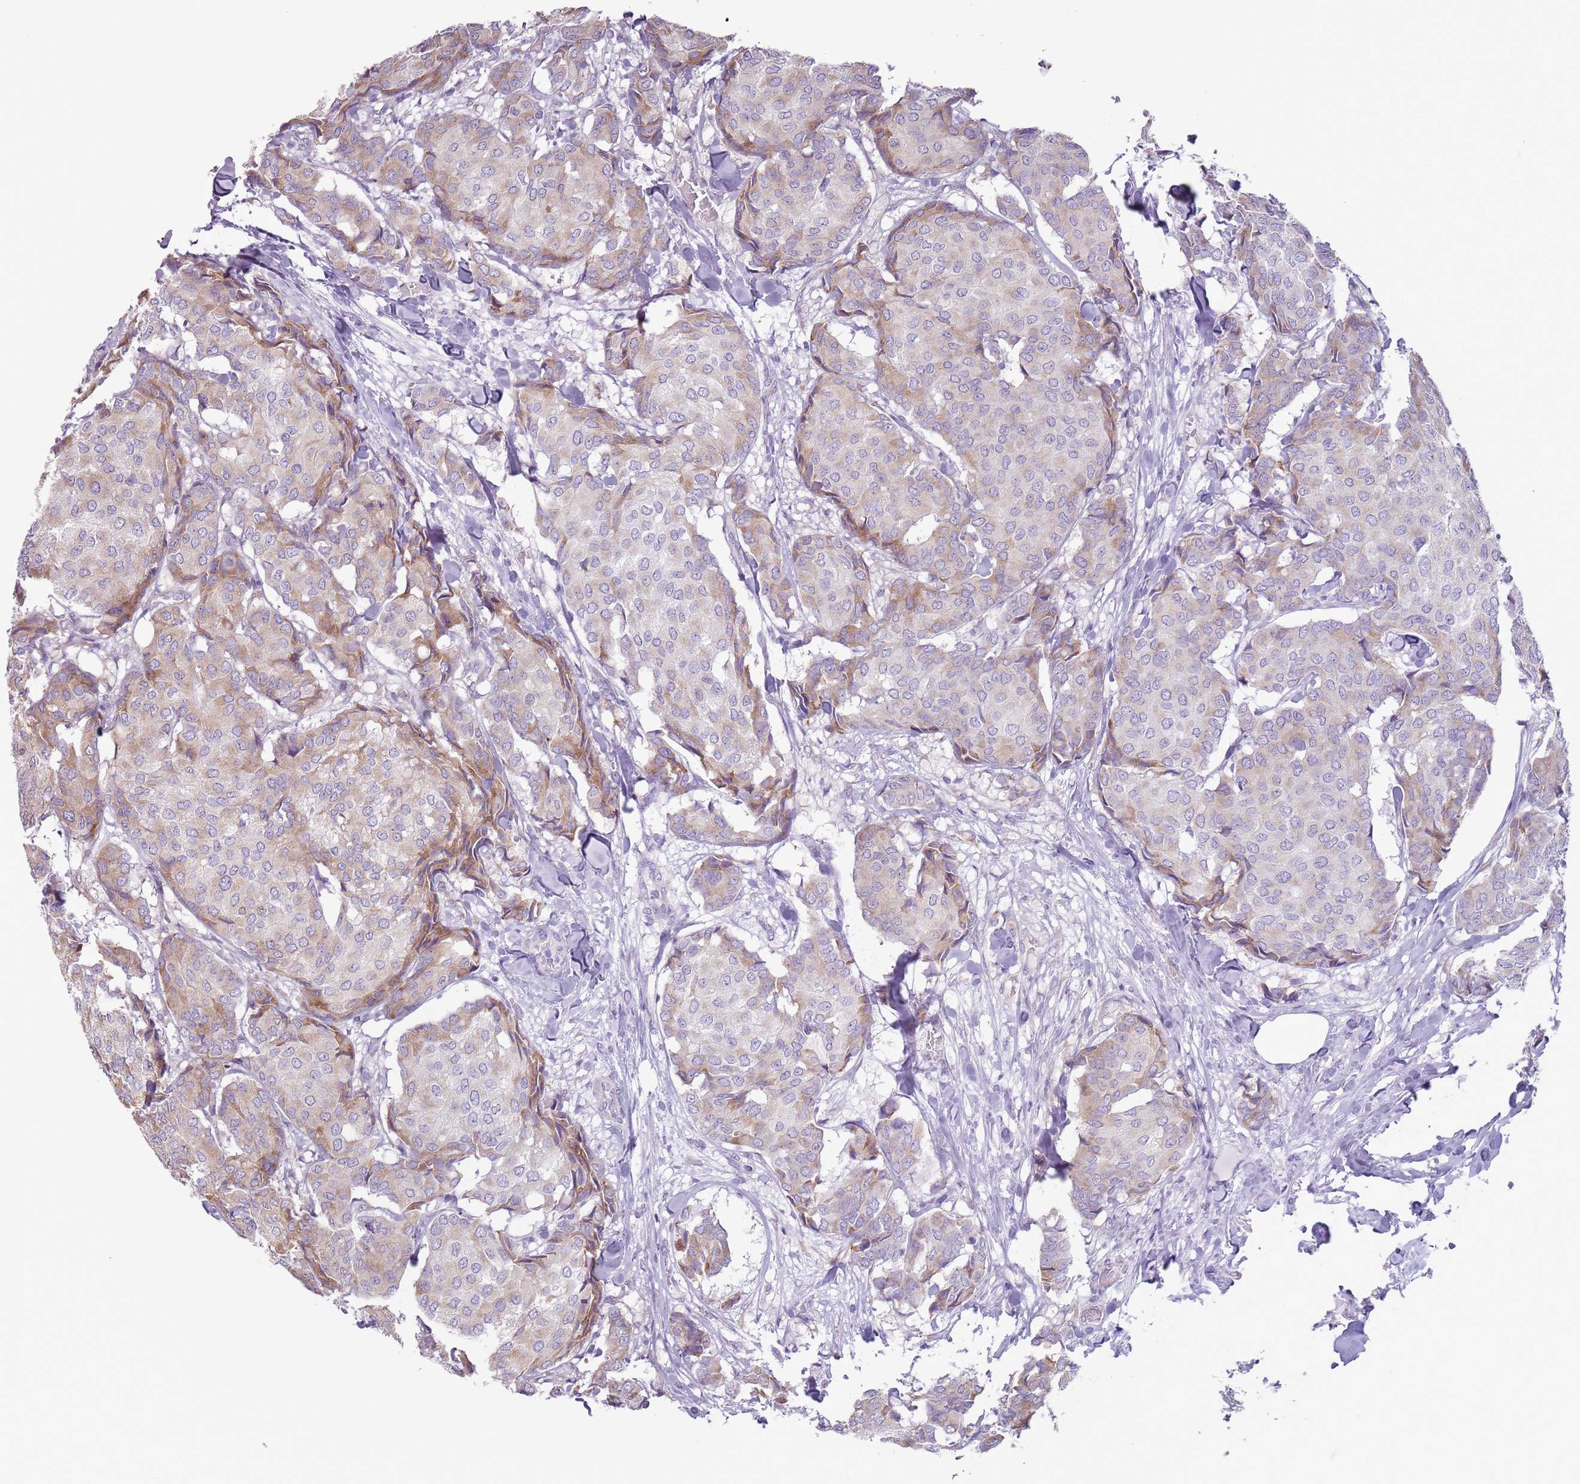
{"staining": {"intensity": "moderate", "quantity": "<25%", "location": "cytoplasmic/membranous"}, "tissue": "breast cancer", "cell_type": "Tumor cells", "image_type": "cancer", "snomed": [{"axis": "morphology", "description": "Duct carcinoma"}, {"axis": "topography", "description": "Breast"}], "caption": "Human intraductal carcinoma (breast) stained for a protein (brown) demonstrates moderate cytoplasmic/membranous positive expression in about <25% of tumor cells.", "gene": "HYOU1", "patient": {"sex": "female", "age": 75}}